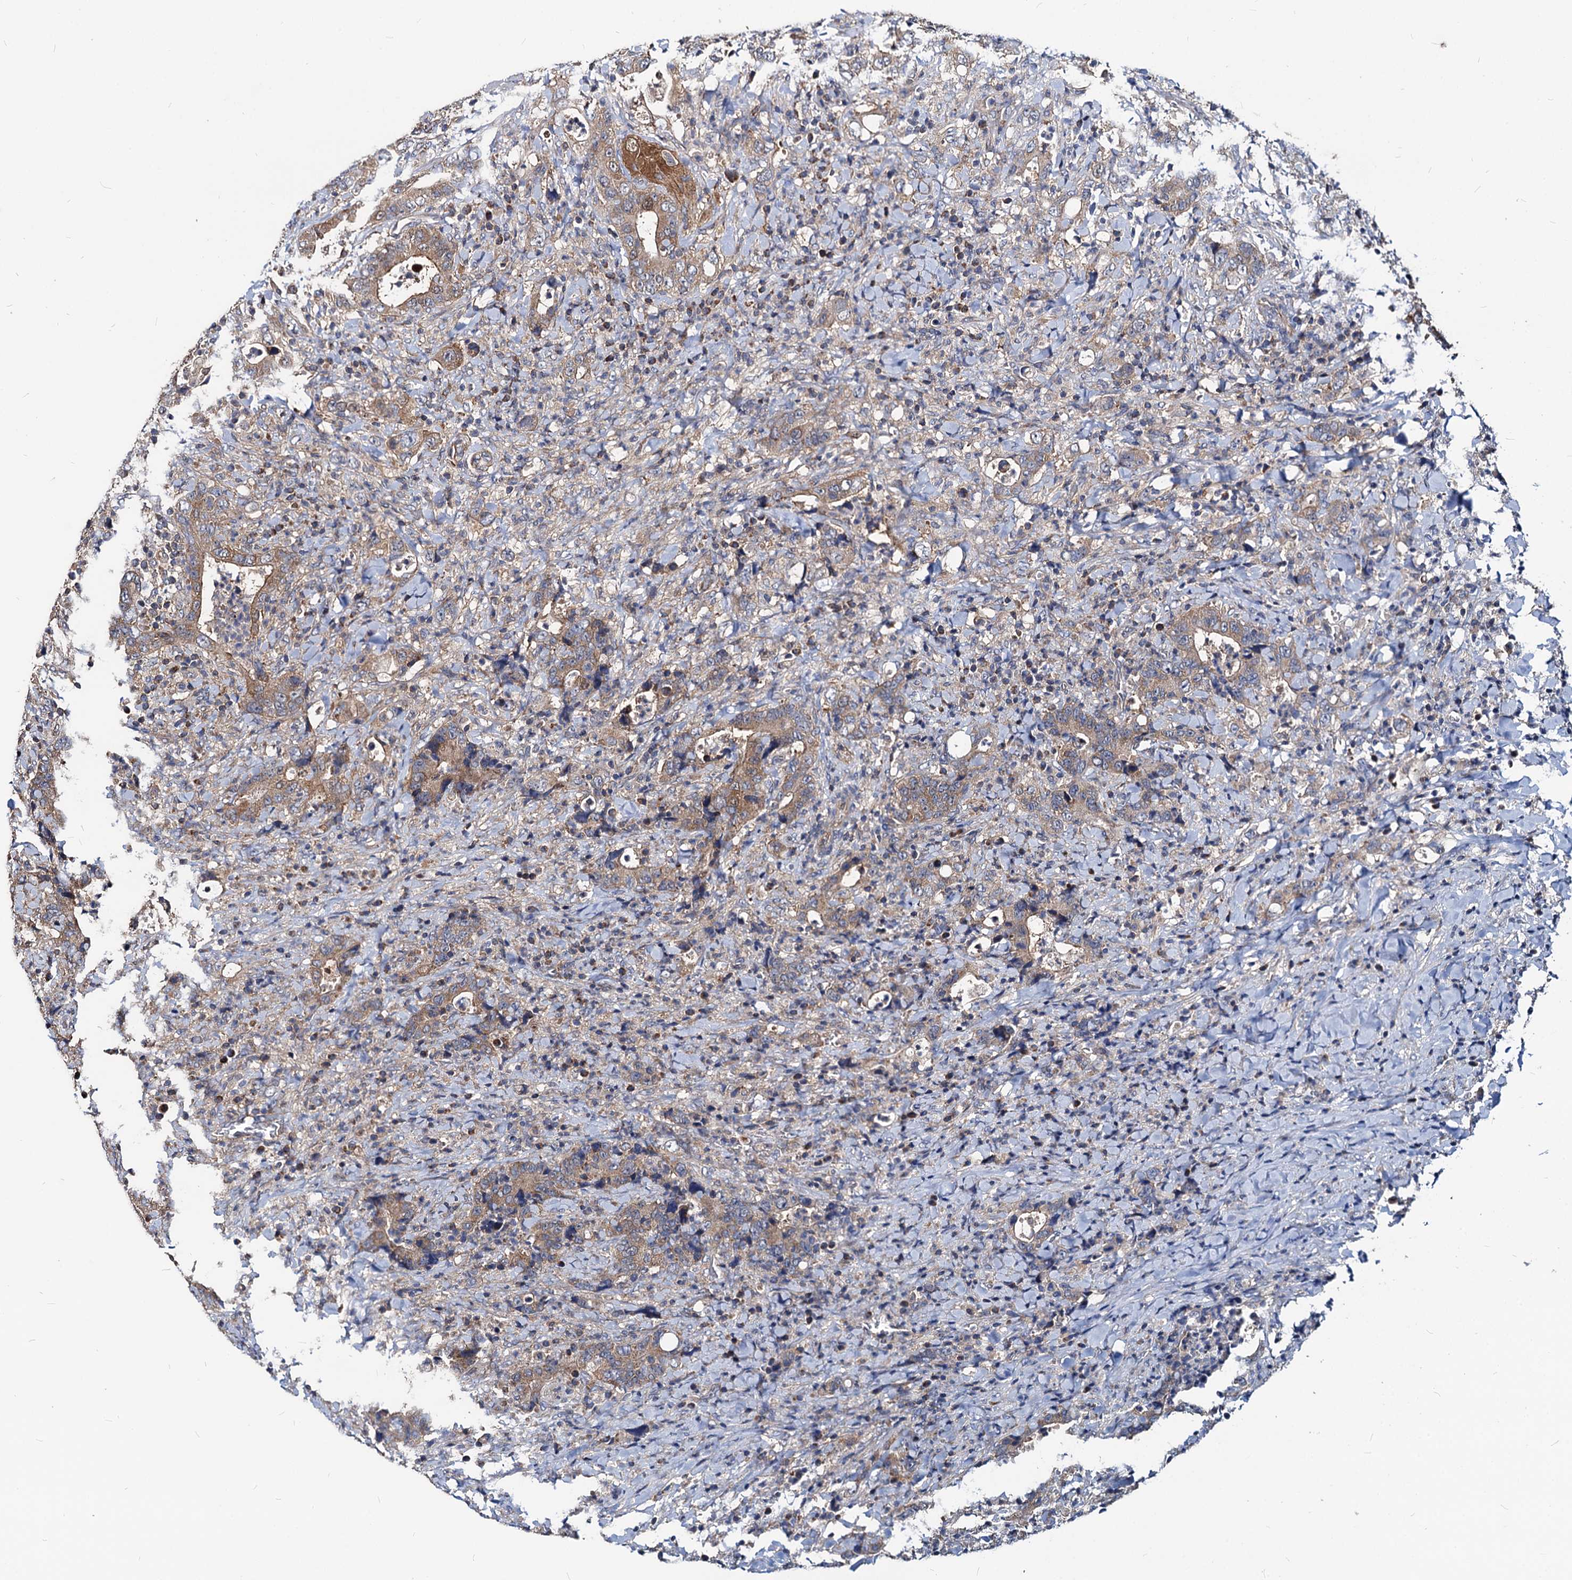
{"staining": {"intensity": "moderate", "quantity": ">75%", "location": "cytoplasmic/membranous"}, "tissue": "colorectal cancer", "cell_type": "Tumor cells", "image_type": "cancer", "snomed": [{"axis": "morphology", "description": "Adenocarcinoma, NOS"}, {"axis": "topography", "description": "Colon"}], "caption": "IHC micrograph of human colorectal cancer stained for a protein (brown), which exhibits medium levels of moderate cytoplasmic/membranous expression in about >75% of tumor cells.", "gene": "IDI1", "patient": {"sex": "female", "age": 75}}